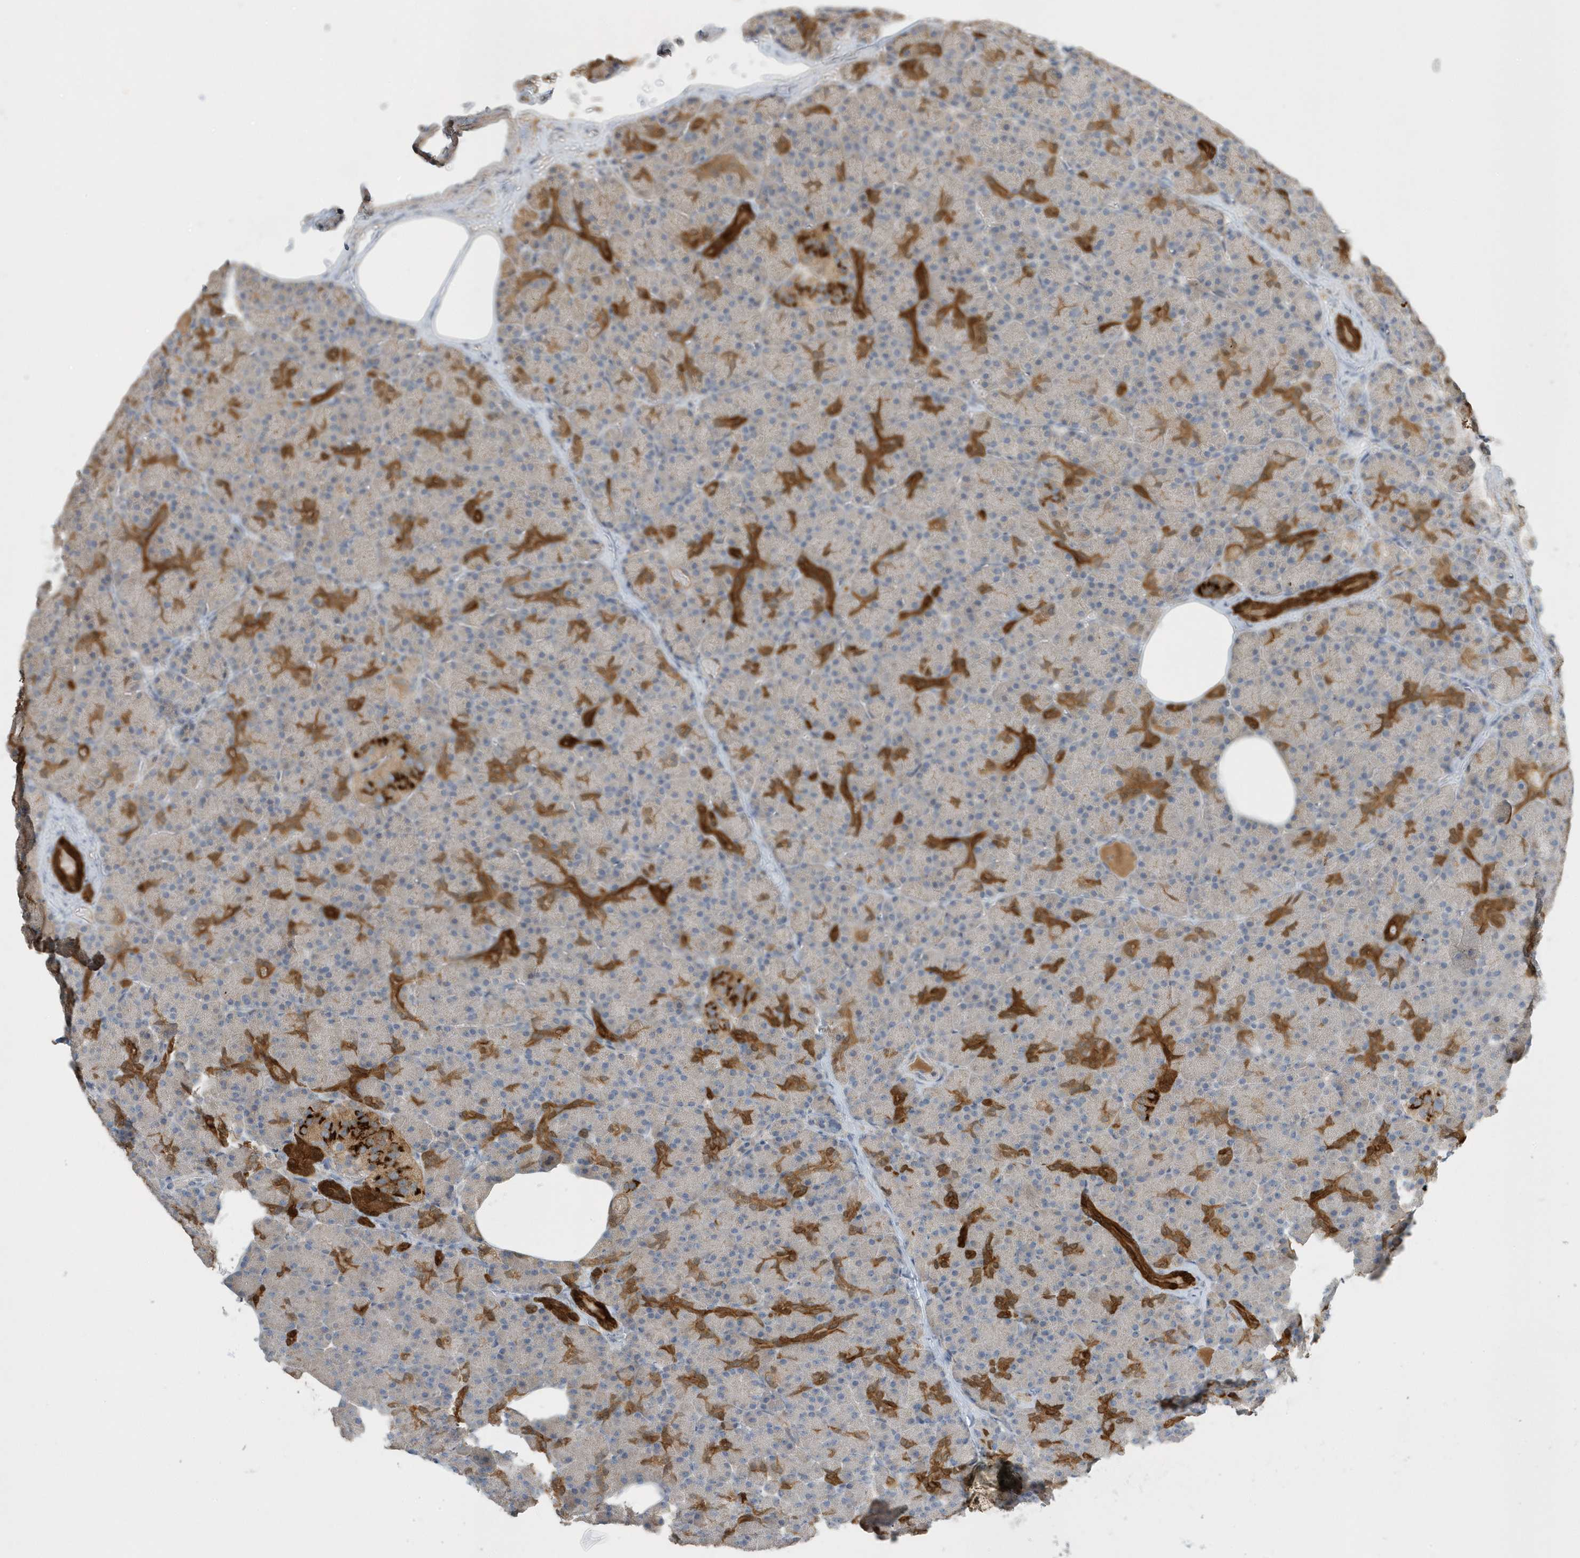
{"staining": {"intensity": "strong", "quantity": "<25%", "location": "cytoplasmic/membranous,nuclear"}, "tissue": "pancreas", "cell_type": "Exocrine glandular cells", "image_type": "normal", "snomed": [{"axis": "morphology", "description": "Normal tissue, NOS"}, {"axis": "topography", "description": "Pancreas"}], "caption": "Protein expression analysis of benign pancreas demonstrates strong cytoplasmic/membranous,nuclear positivity in about <25% of exocrine glandular cells. (Brightfield microscopy of DAB IHC at high magnification).", "gene": "USP53", "patient": {"sex": "female", "age": 43}}